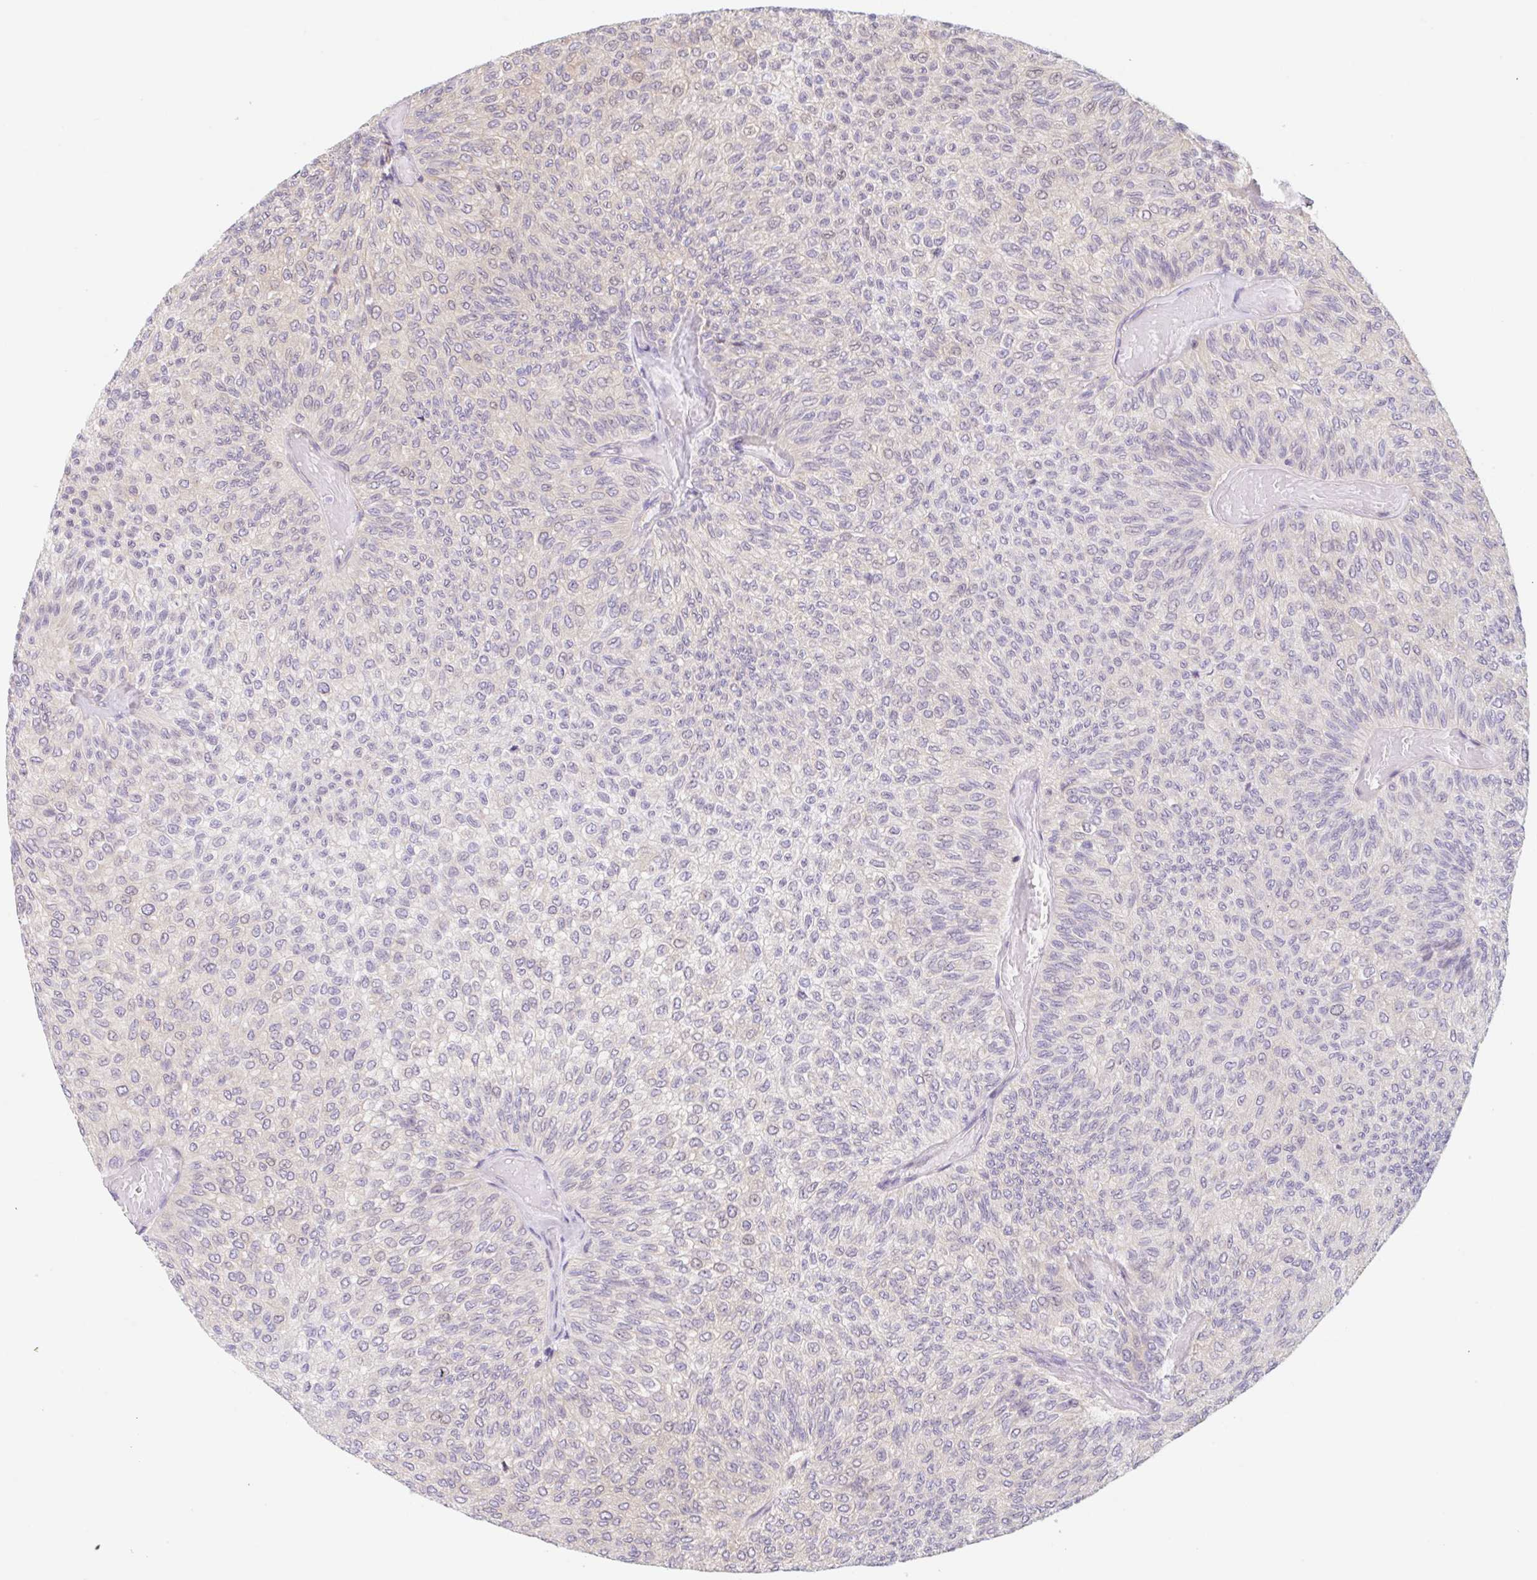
{"staining": {"intensity": "negative", "quantity": "none", "location": "none"}, "tissue": "urothelial cancer", "cell_type": "Tumor cells", "image_type": "cancer", "snomed": [{"axis": "morphology", "description": "Urothelial carcinoma, Low grade"}, {"axis": "topography", "description": "Urinary bladder"}], "caption": "IHC of human urothelial cancer reveals no staining in tumor cells. Nuclei are stained in blue.", "gene": "TBPL2", "patient": {"sex": "male", "age": 78}}